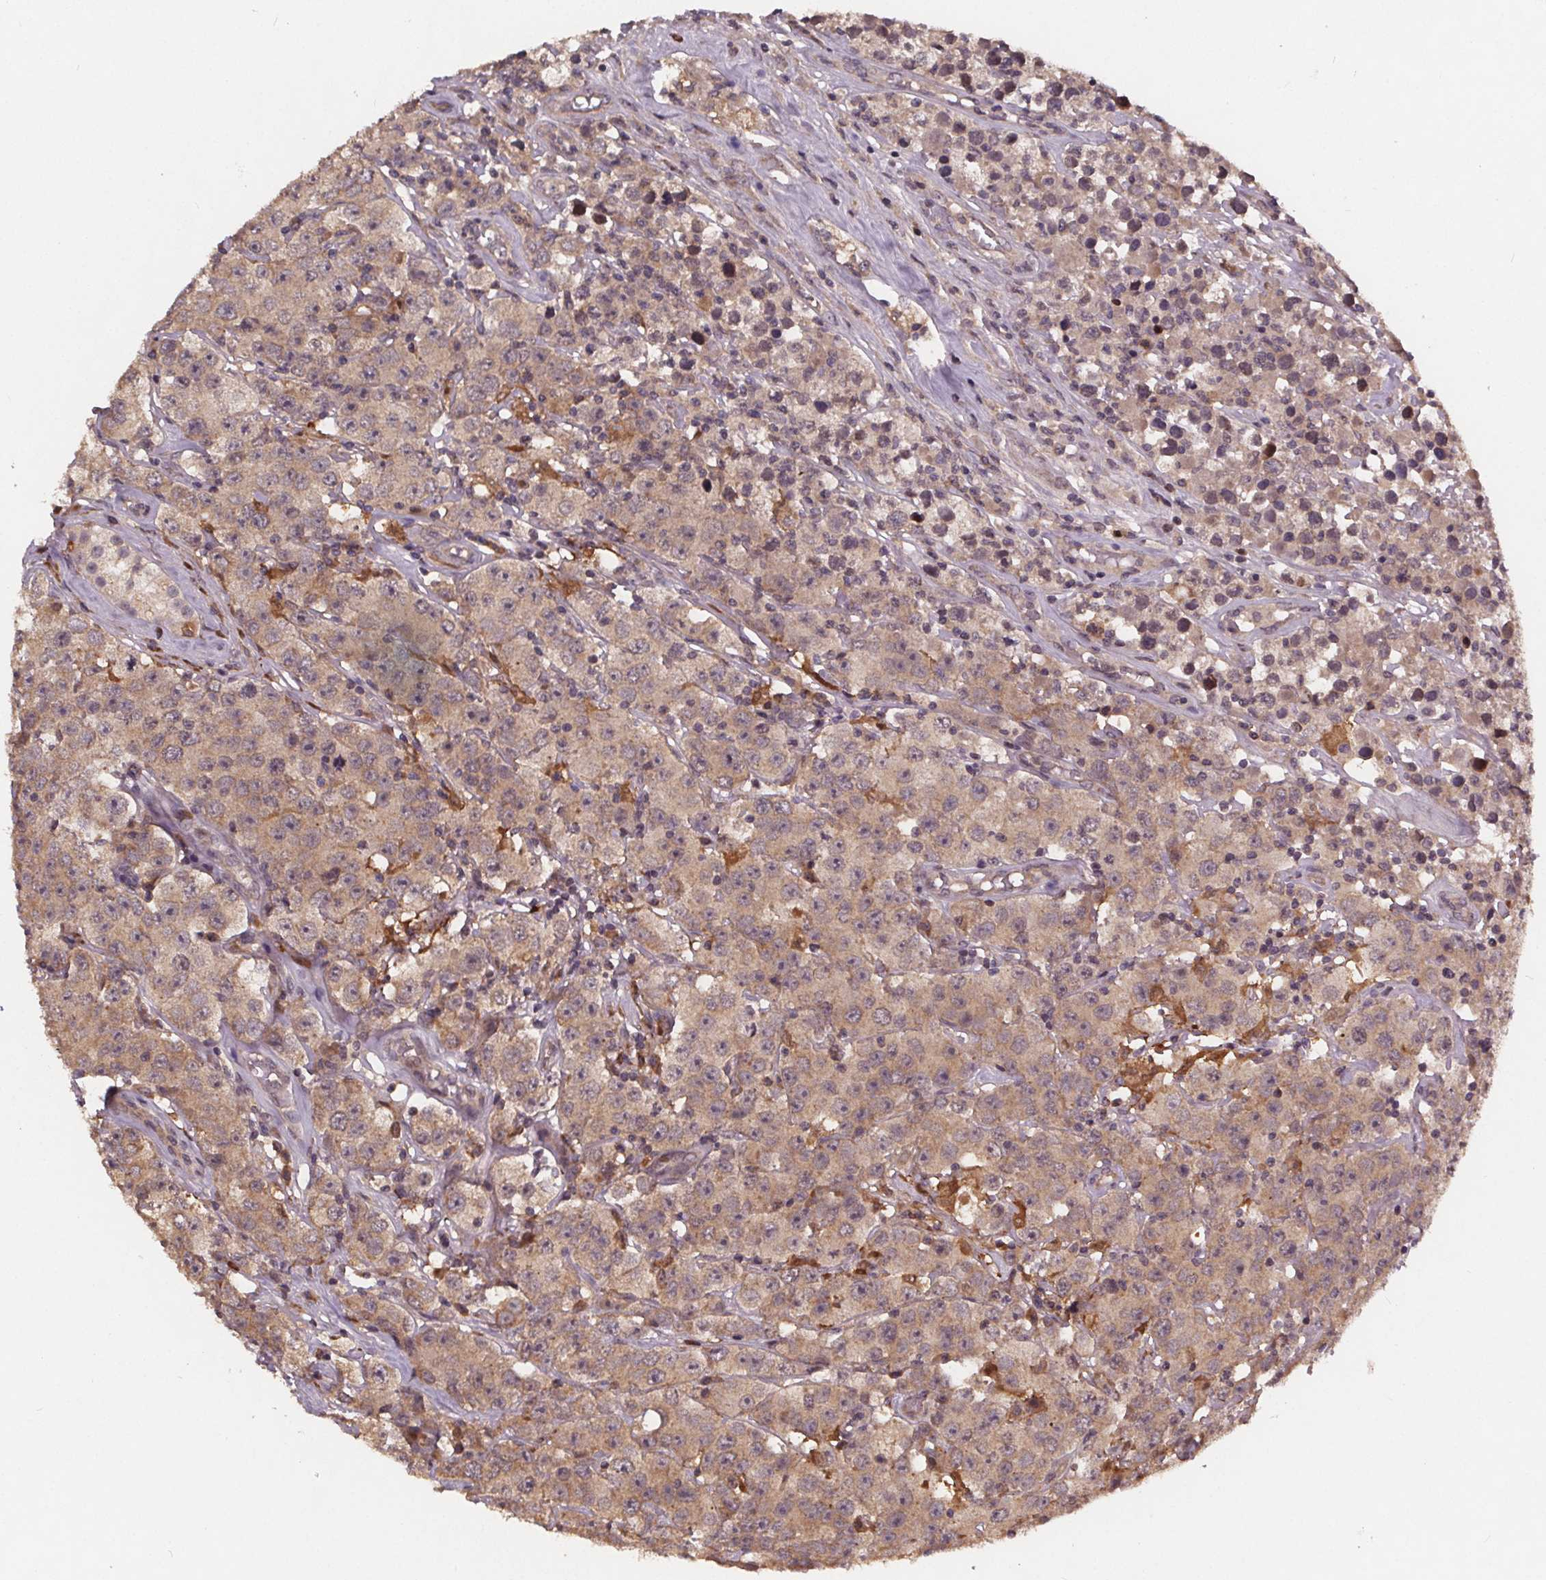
{"staining": {"intensity": "weak", "quantity": "25%-75%", "location": "cytoplasmic/membranous"}, "tissue": "testis cancer", "cell_type": "Tumor cells", "image_type": "cancer", "snomed": [{"axis": "morphology", "description": "Seminoma, NOS"}, {"axis": "topography", "description": "Testis"}], "caption": "High-power microscopy captured an immunohistochemistry histopathology image of testis seminoma, revealing weak cytoplasmic/membranous staining in approximately 25%-75% of tumor cells. (brown staining indicates protein expression, while blue staining denotes nuclei).", "gene": "USP9X", "patient": {"sex": "male", "age": 52}}